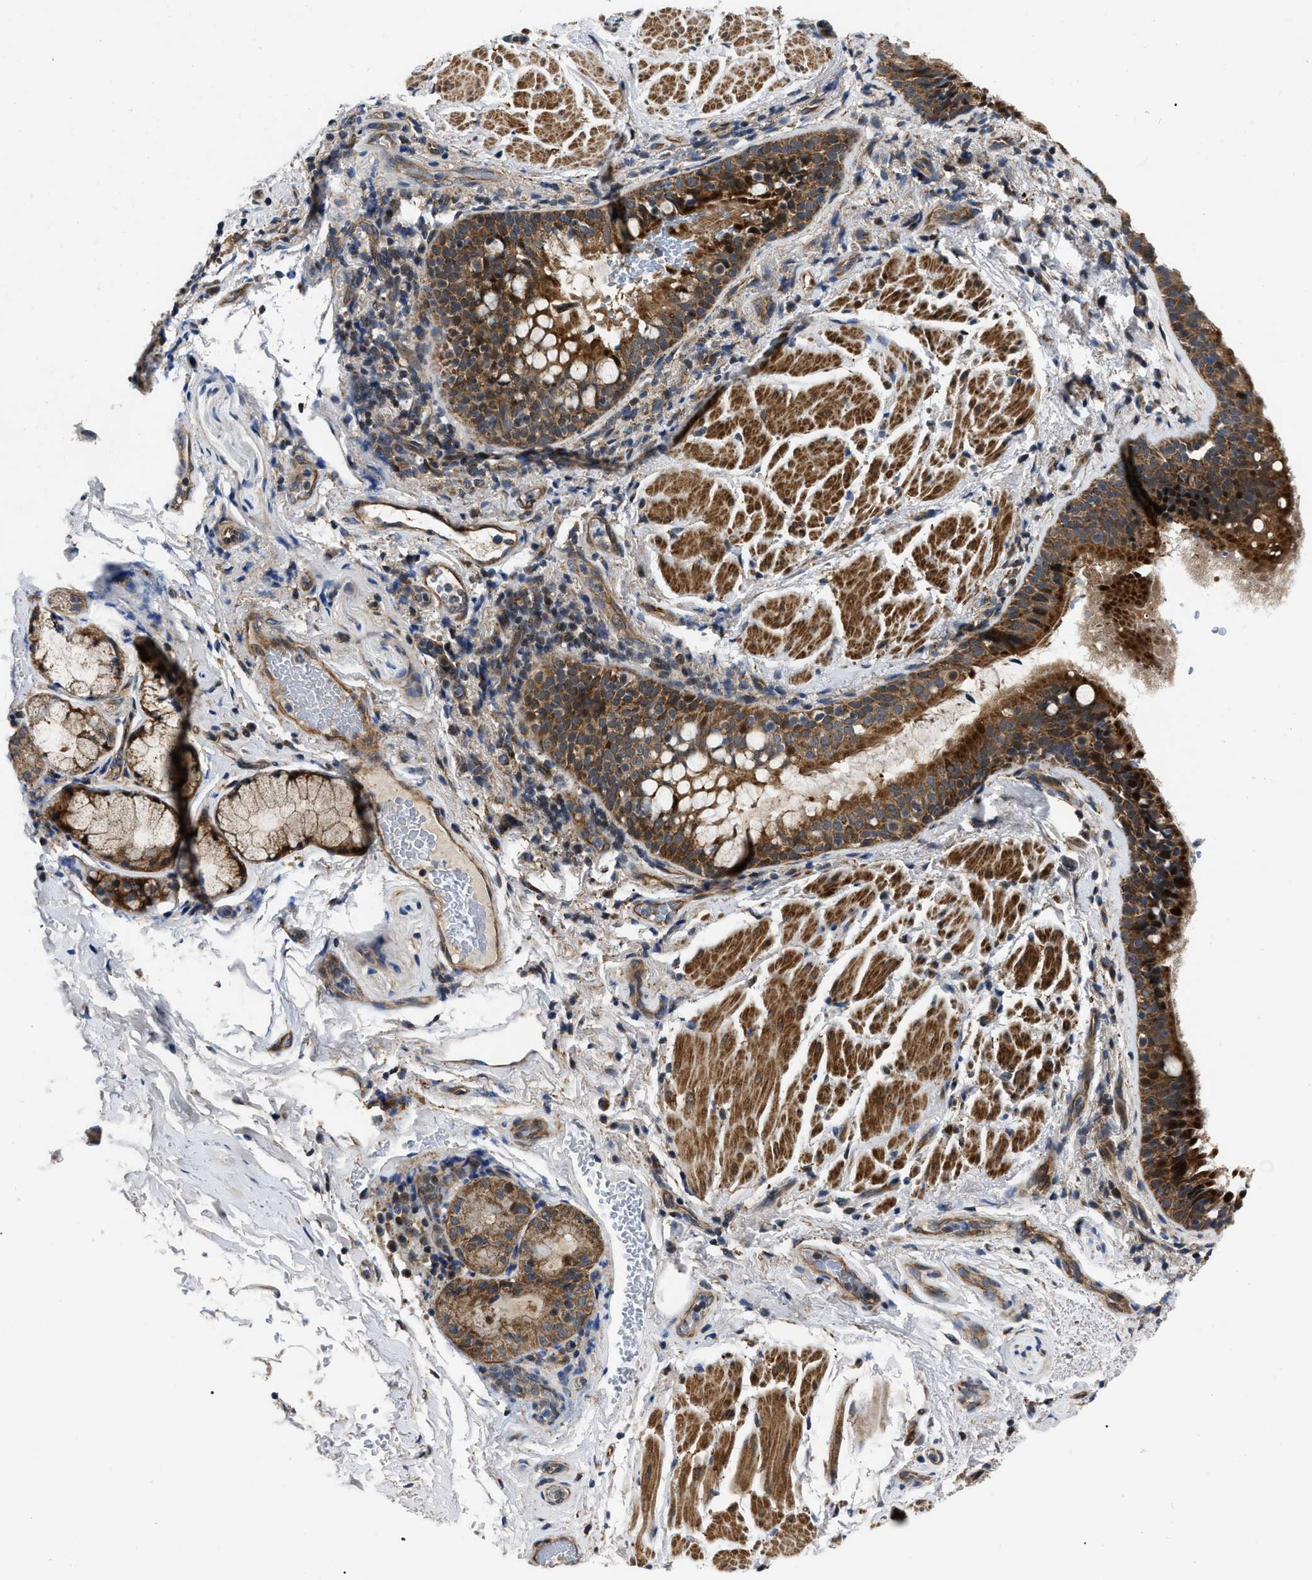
{"staining": {"intensity": "strong", "quantity": ">75%", "location": "cytoplasmic/membranous,nuclear"}, "tissue": "bronchus", "cell_type": "Respiratory epithelial cells", "image_type": "normal", "snomed": [{"axis": "morphology", "description": "Normal tissue, NOS"}, {"axis": "morphology", "description": "Inflammation, NOS"}, {"axis": "topography", "description": "Cartilage tissue"}, {"axis": "topography", "description": "Bronchus"}], "caption": "DAB immunohistochemical staining of unremarkable bronchus exhibits strong cytoplasmic/membranous,nuclear protein staining in about >75% of respiratory epithelial cells.", "gene": "PPWD1", "patient": {"sex": "male", "age": 77}}